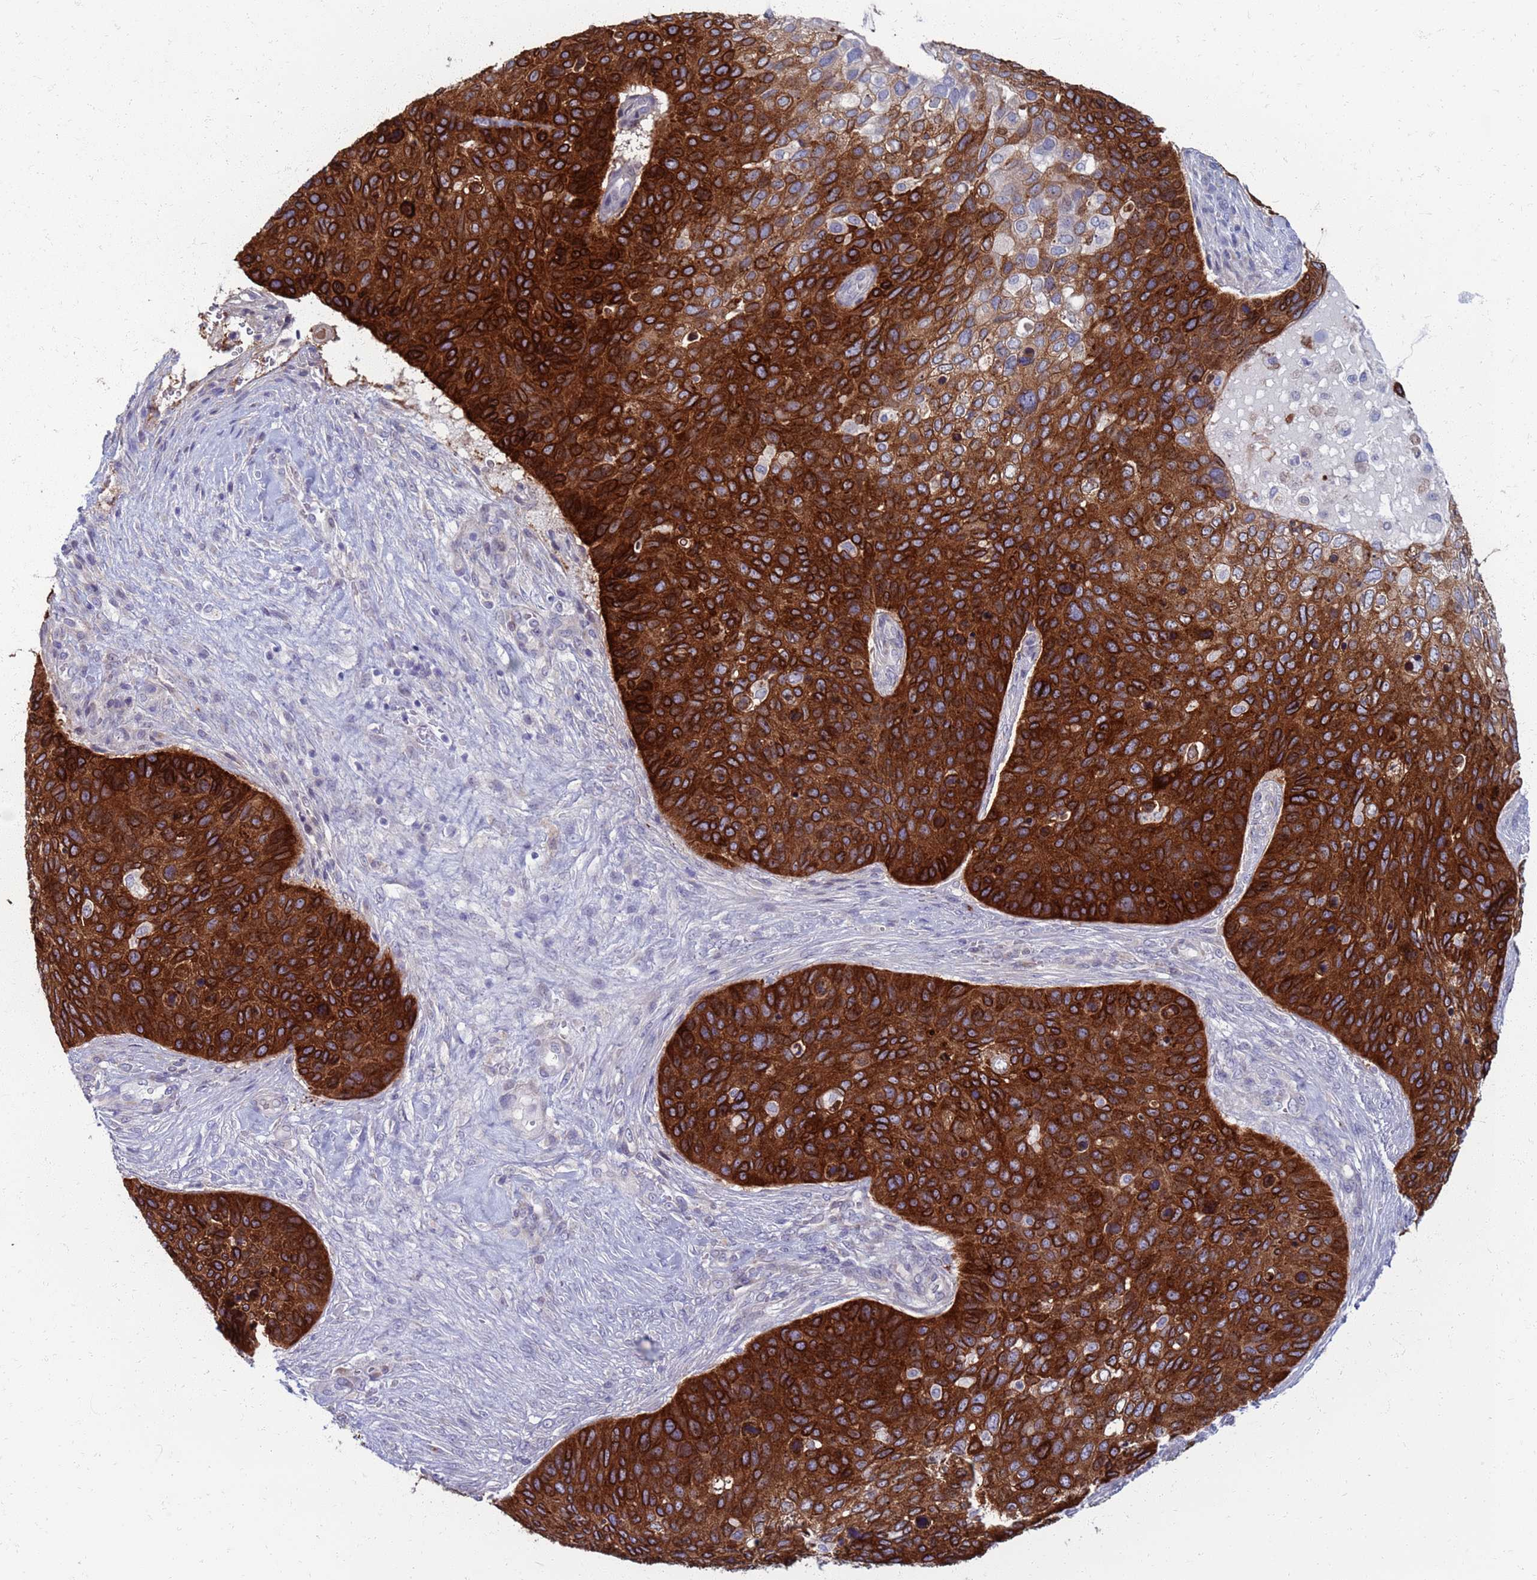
{"staining": {"intensity": "strong", "quantity": ">75%", "location": "cytoplasmic/membranous"}, "tissue": "skin cancer", "cell_type": "Tumor cells", "image_type": "cancer", "snomed": [{"axis": "morphology", "description": "Basal cell carcinoma"}, {"axis": "topography", "description": "Skin"}], "caption": "Immunohistochemical staining of human skin cancer (basal cell carcinoma) shows strong cytoplasmic/membranous protein expression in approximately >75% of tumor cells.", "gene": "CLCA2", "patient": {"sex": "female", "age": 74}}